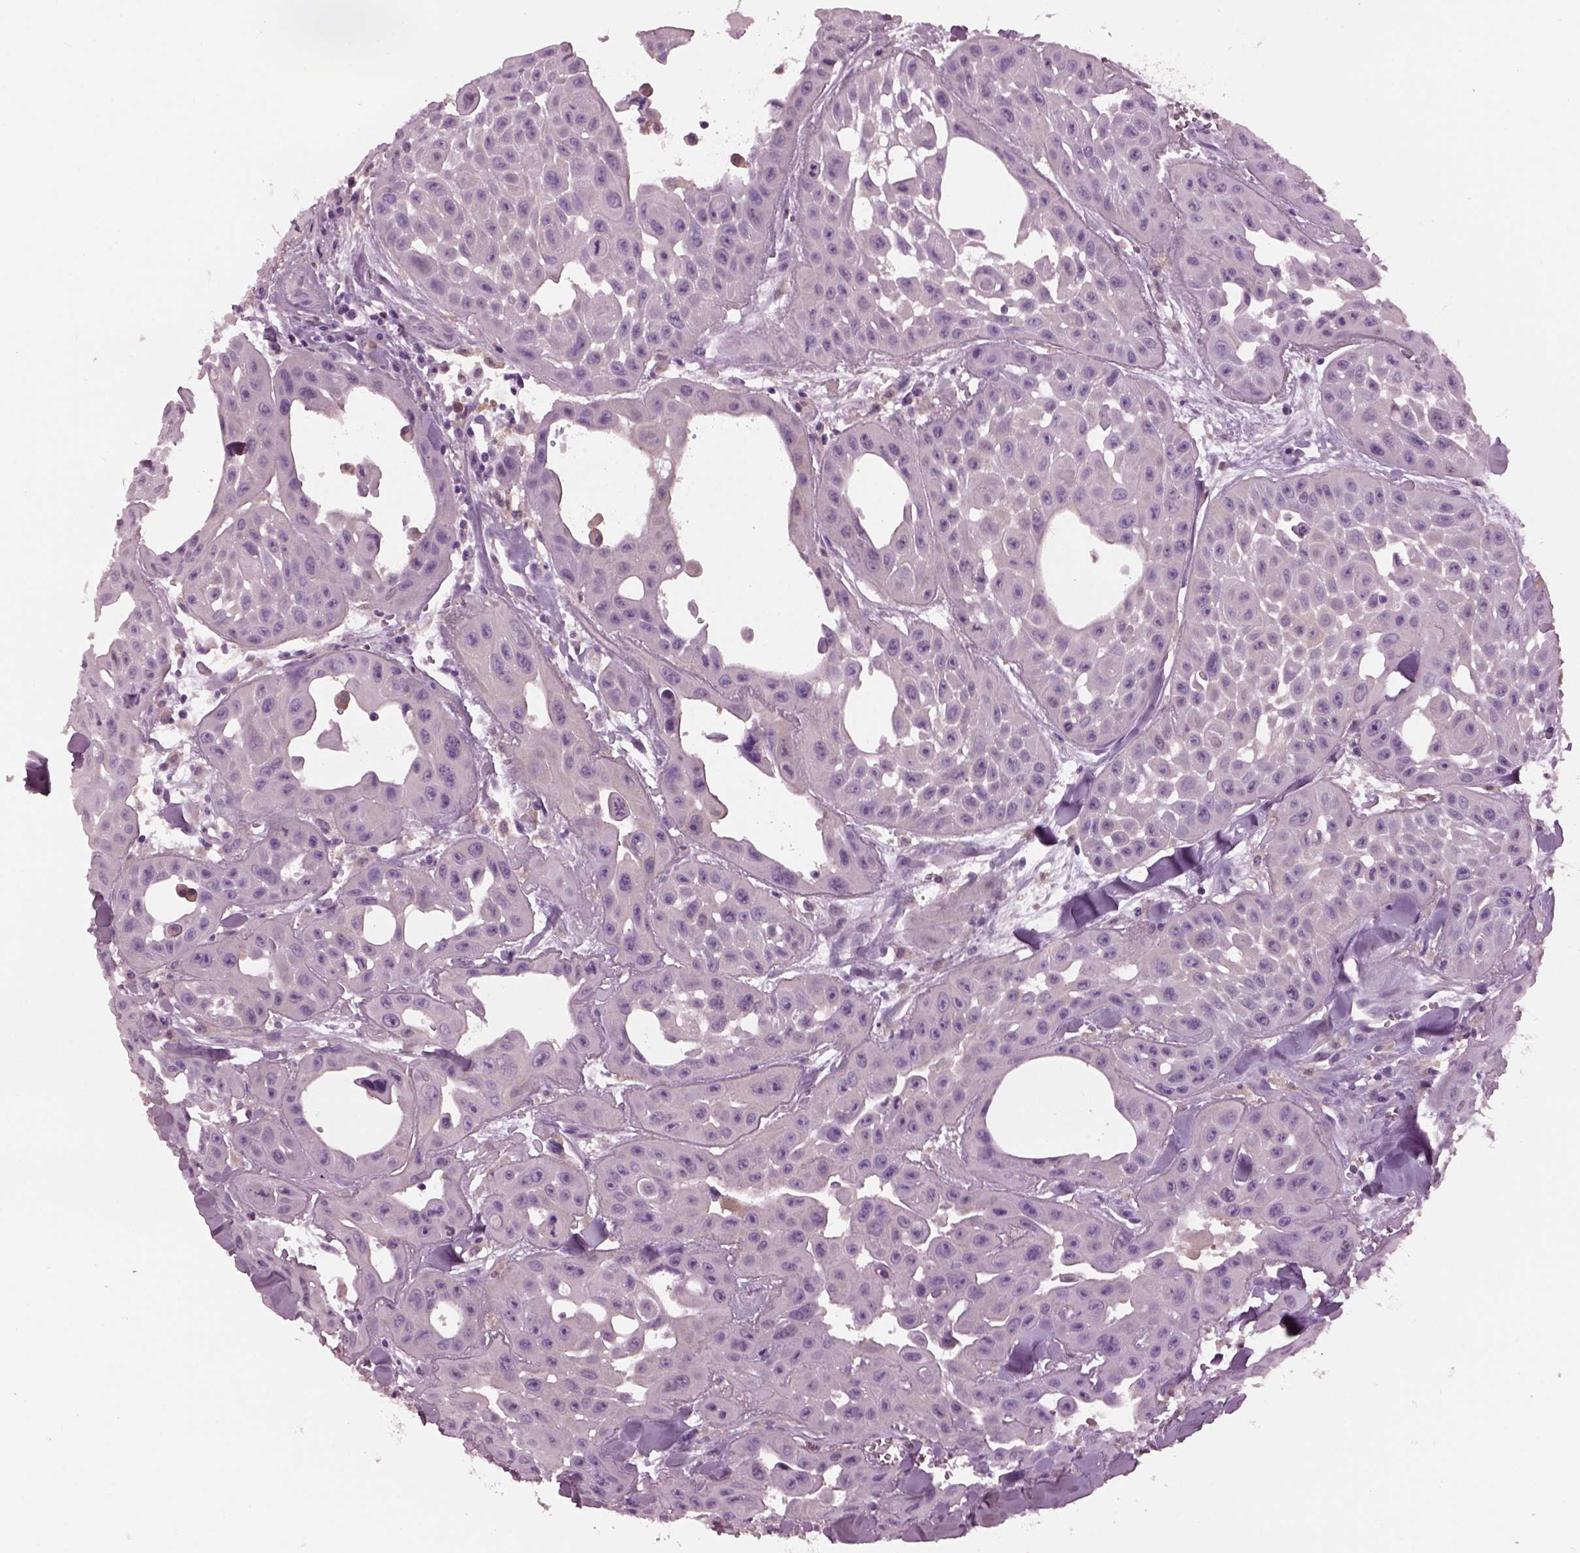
{"staining": {"intensity": "negative", "quantity": "none", "location": "none"}, "tissue": "head and neck cancer", "cell_type": "Tumor cells", "image_type": "cancer", "snomed": [{"axis": "morphology", "description": "Adenocarcinoma, NOS"}, {"axis": "topography", "description": "Head-Neck"}], "caption": "Head and neck cancer was stained to show a protein in brown. There is no significant staining in tumor cells.", "gene": "SHTN1", "patient": {"sex": "male", "age": 73}}